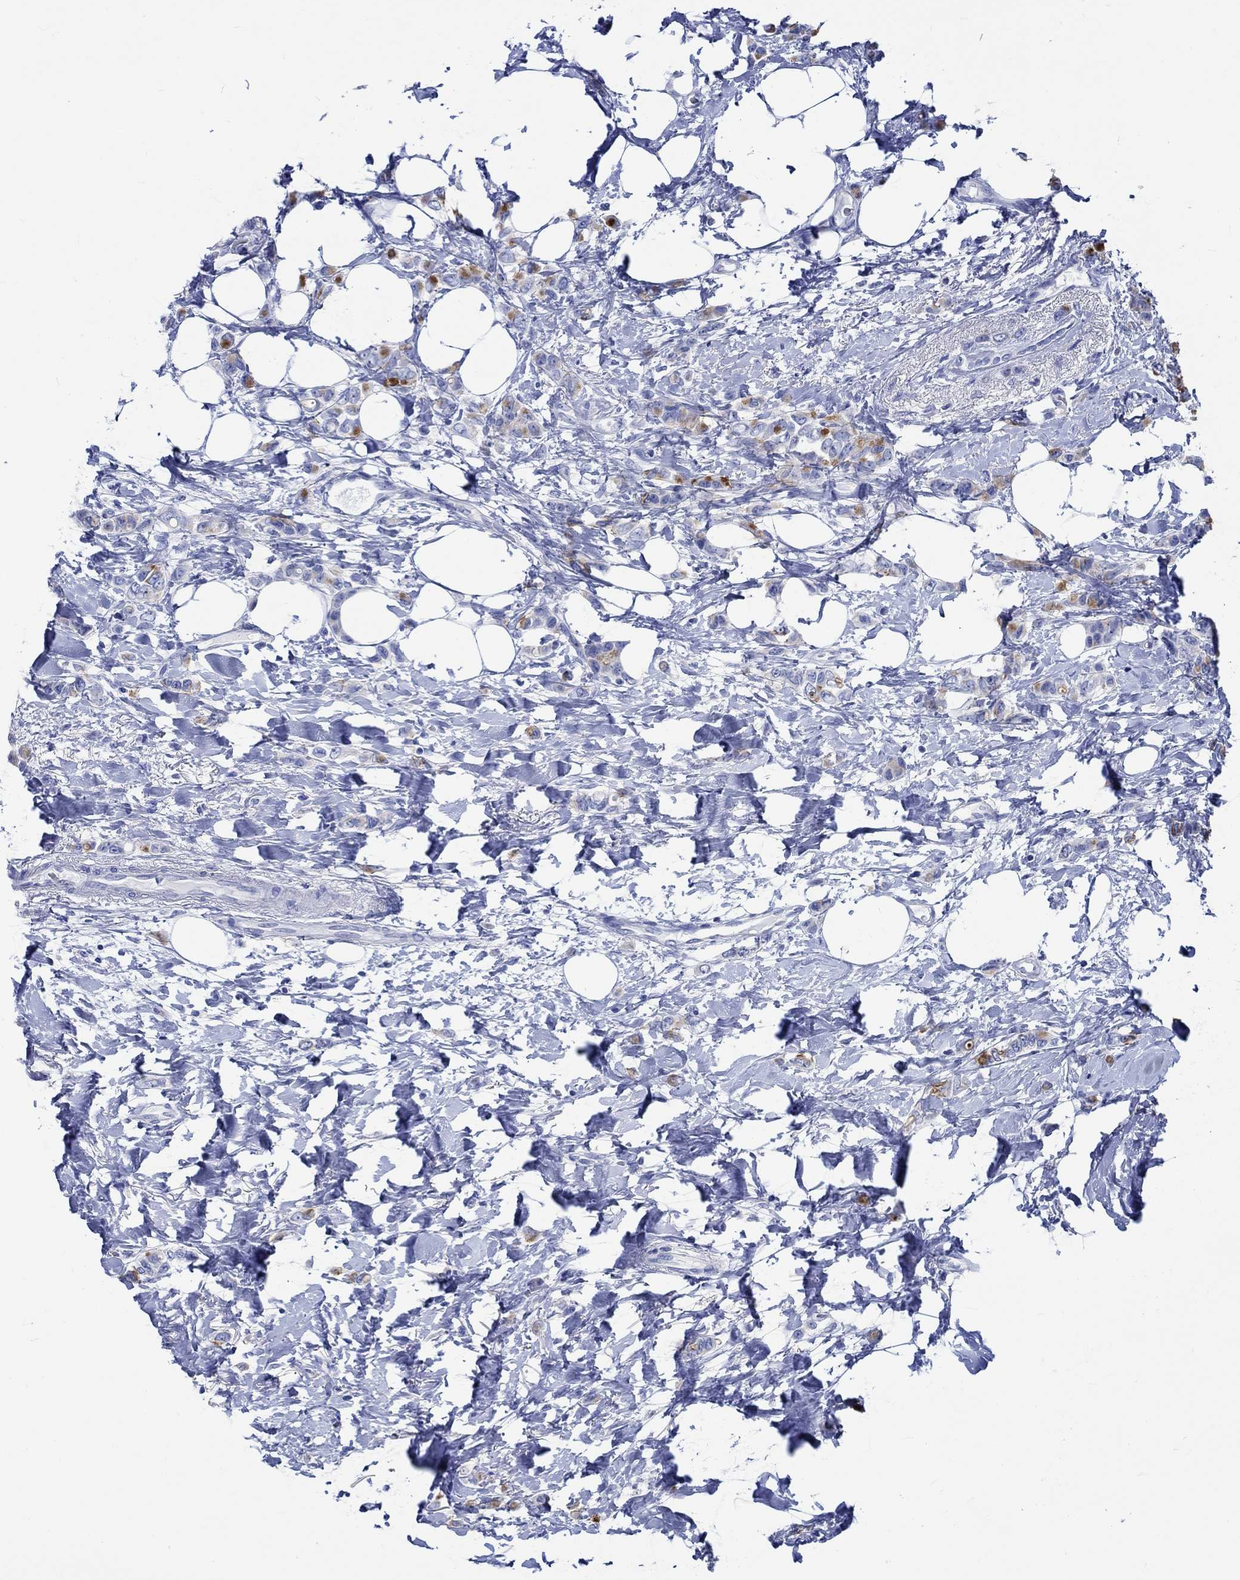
{"staining": {"intensity": "strong", "quantity": "<25%", "location": "cytoplasmic/membranous"}, "tissue": "breast cancer", "cell_type": "Tumor cells", "image_type": "cancer", "snomed": [{"axis": "morphology", "description": "Lobular carcinoma"}, {"axis": "topography", "description": "Breast"}], "caption": "Immunohistochemistry (IHC) photomicrograph of neoplastic tissue: human breast cancer (lobular carcinoma) stained using IHC exhibits medium levels of strong protein expression localized specifically in the cytoplasmic/membranous of tumor cells, appearing as a cytoplasmic/membranous brown color.", "gene": "PTPRN2", "patient": {"sex": "female", "age": 66}}